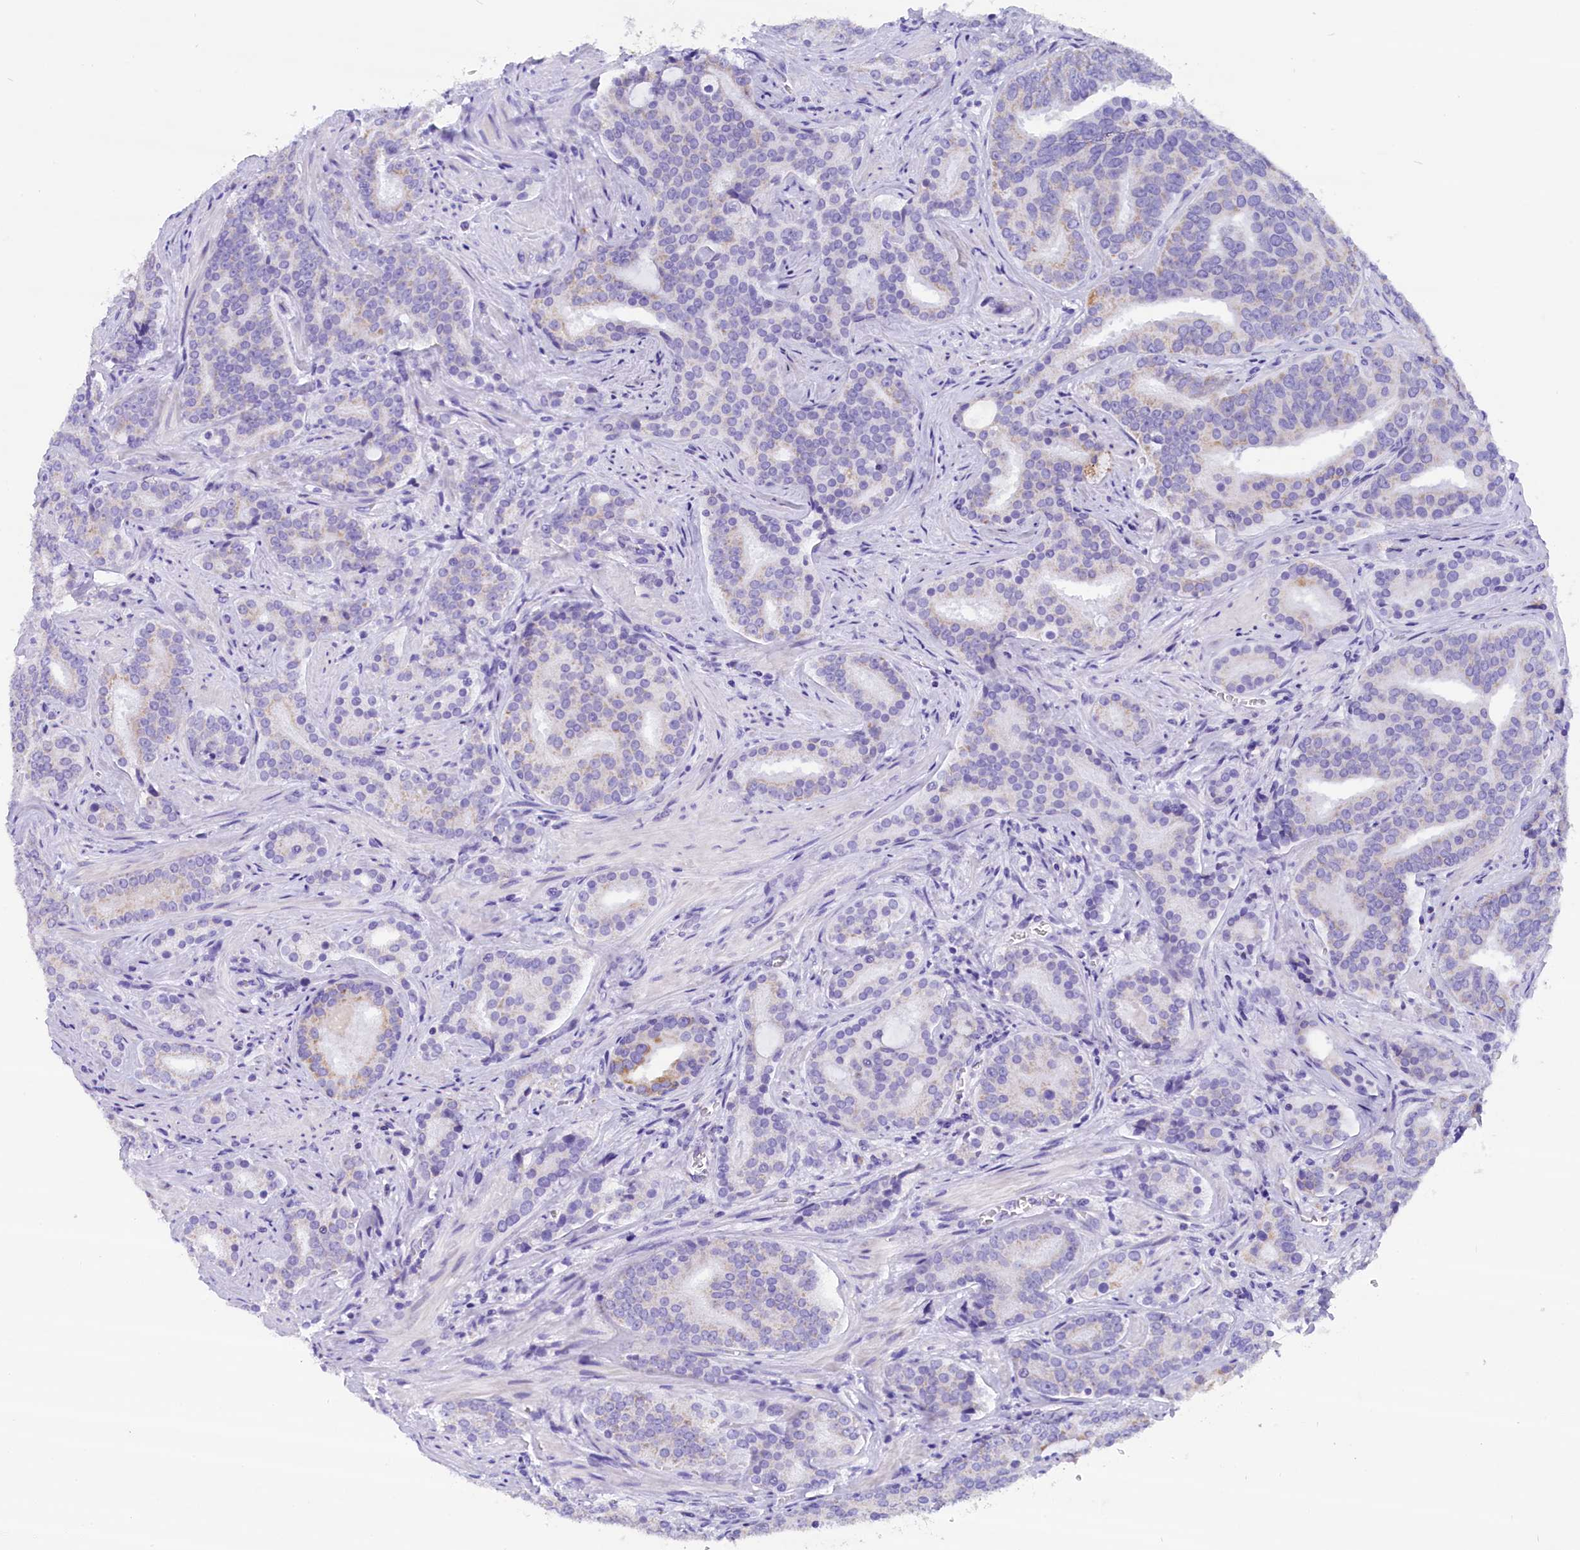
{"staining": {"intensity": "moderate", "quantity": "<25%", "location": "cytoplasmic/membranous"}, "tissue": "prostate cancer", "cell_type": "Tumor cells", "image_type": "cancer", "snomed": [{"axis": "morphology", "description": "Adenocarcinoma, High grade"}, {"axis": "topography", "description": "Prostate"}], "caption": "Immunohistochemistry (IHC) of human prostate cancer (adenocarcinoma (high-grade)) shows low levels of moderate cytoplasmic/membranous expression in about <25% of tumor cells.", "gene": "ABAT", "patient": {"sex": "male", "age": 55}}